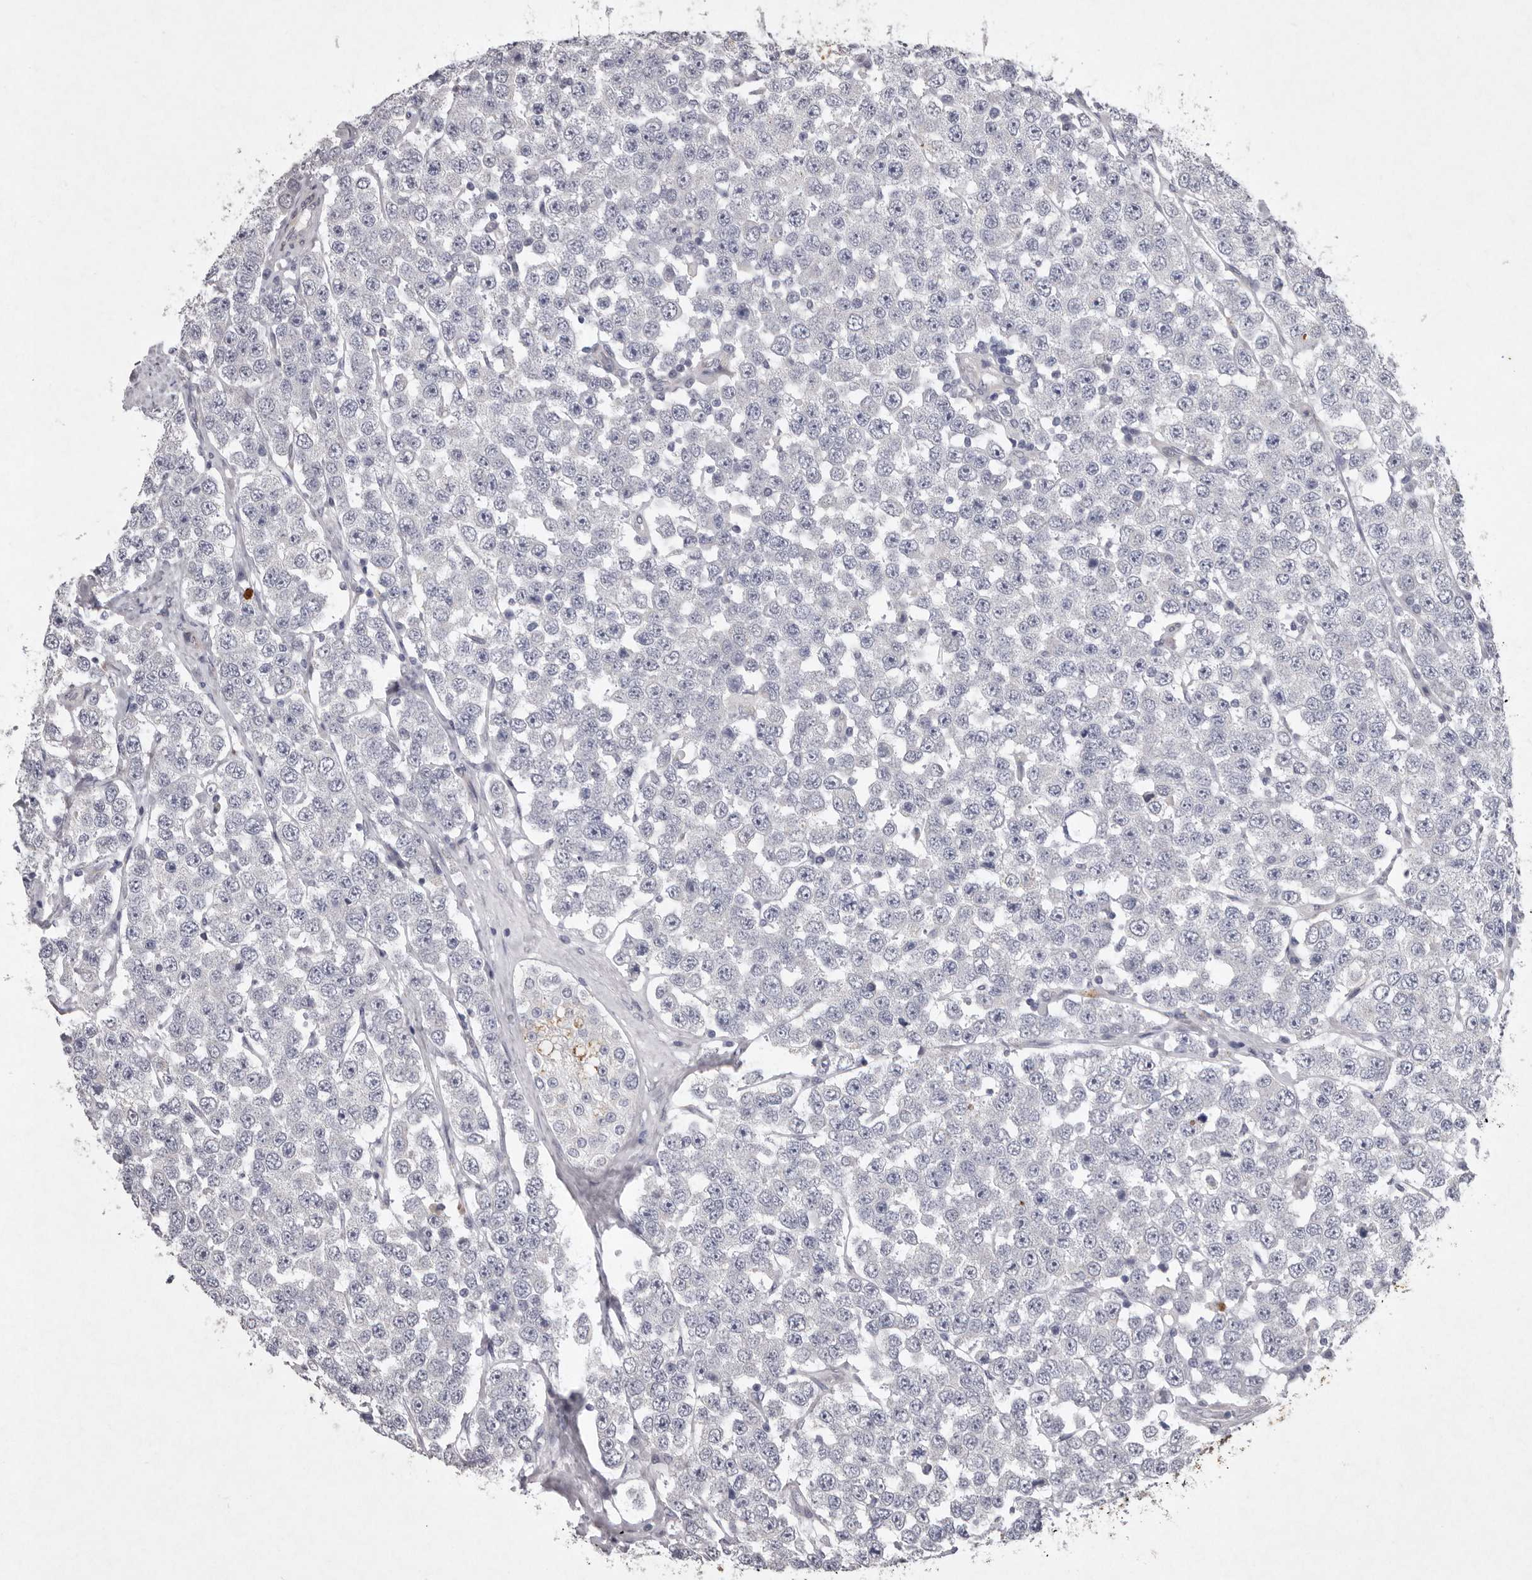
{"staining": {"intensity": "negative", "quantity": "none", "location": "none"}, "tissue": "testis cancer", "cell_type": "Tumor cells", "image_type": "cancer", "snomed": [{"axis": "morphology", "description": "Seminoma, NOS"}, {"axis": "topography", "description": "Testis"}], "caption": "Photomicrograph shows no significant protein expression in tumor cells of seminoma (testis).", "gene": "NKAIN4", "patient": {"sex": "male", "age": 28}}